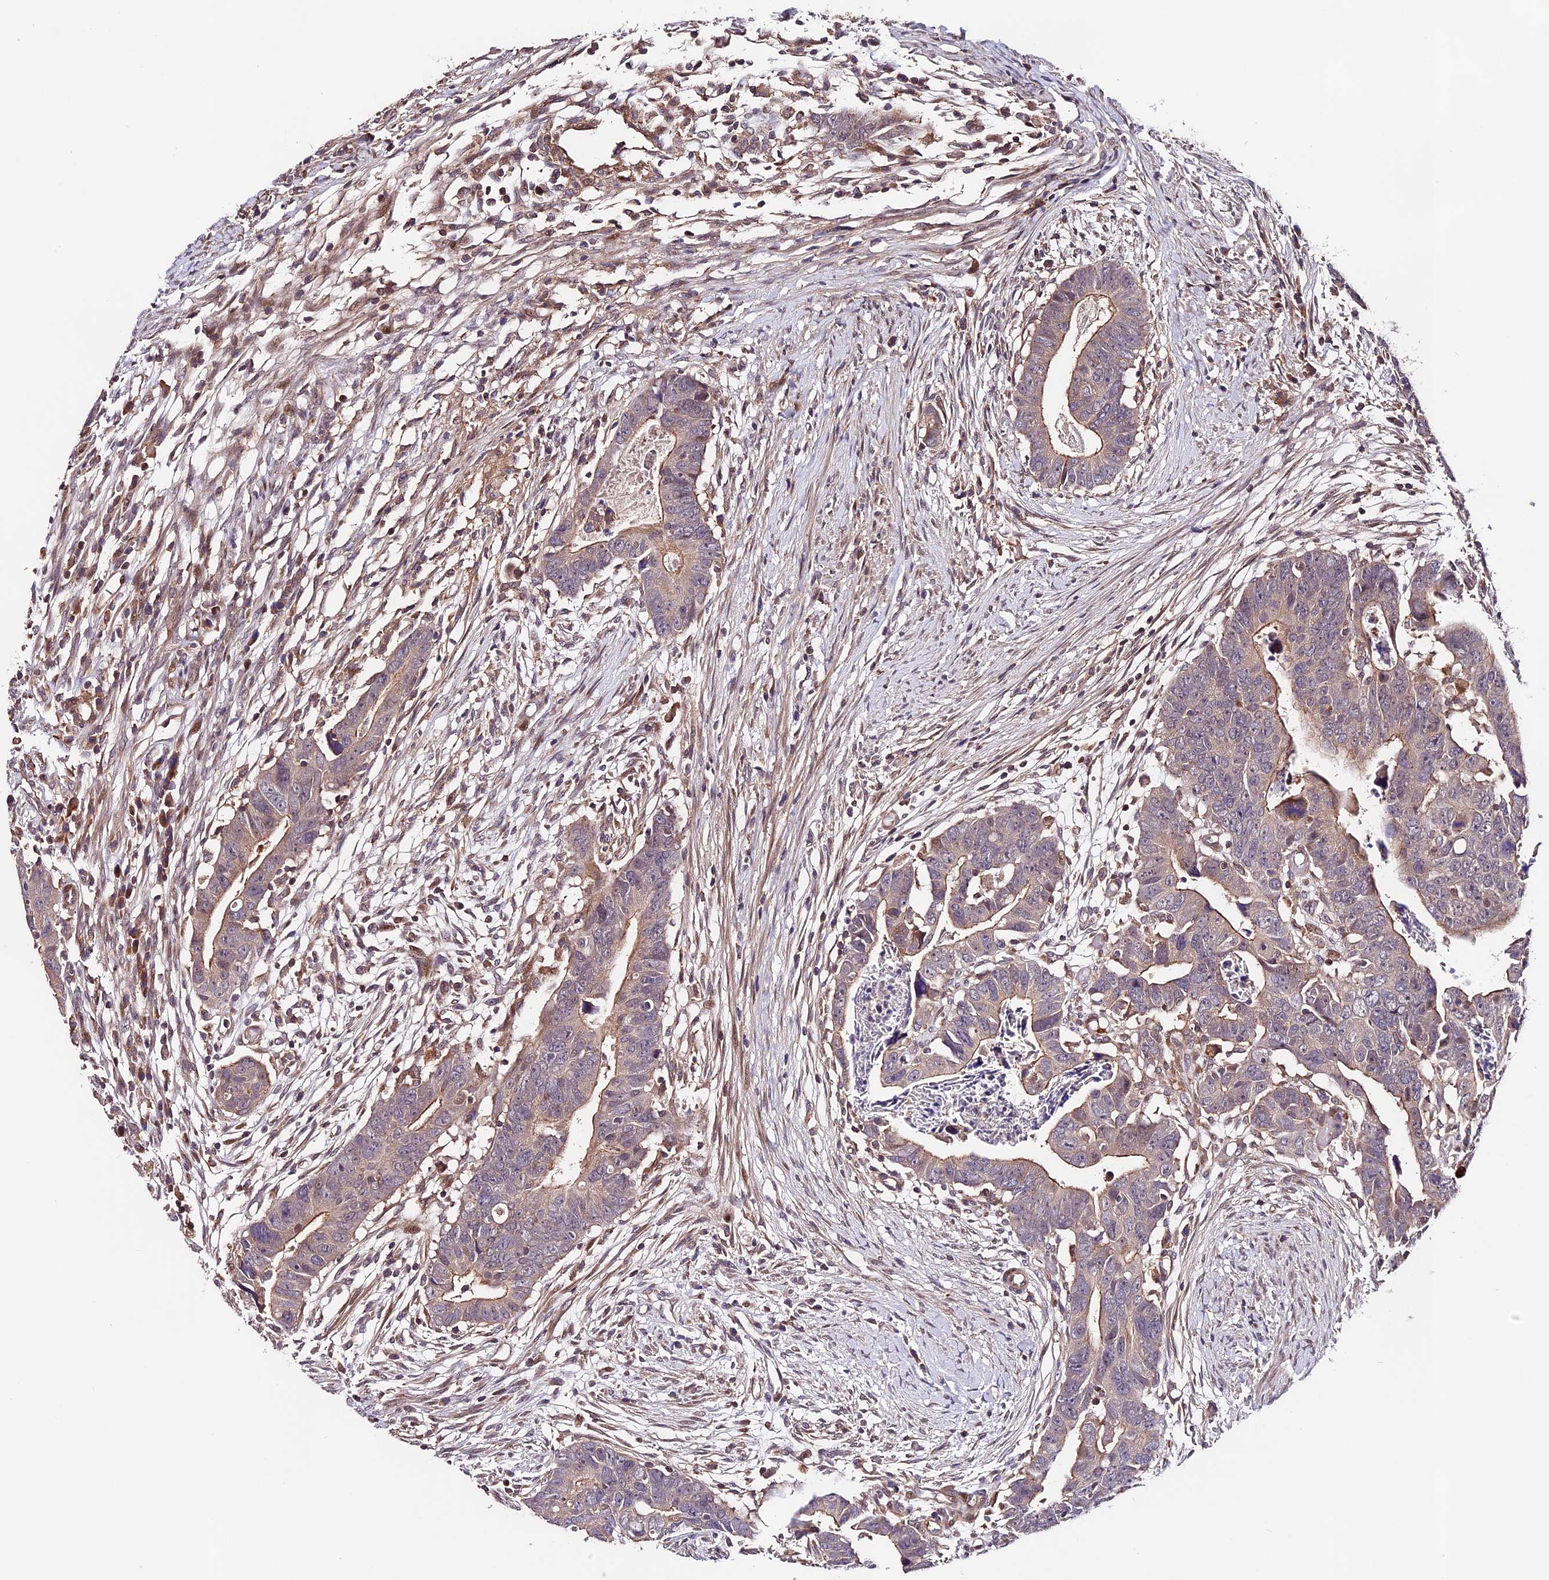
{"staining": {"intensity": "weak", "quantity": "25%-75%", "location": "cytoplasmic/membranous"}, "tissue": "colorectal cancer", "cell_type": "Tumor cells", "image_type": "cancer", "snomed": [{"axis": "morphology", "description": "Adenocarcinoma, NOS"}, {"axis": "topography", "description": "Rectum"}], "caption": "Immunohistochemistry micrograph of human colorectal cancer stained for a protein (brown), which exhibits low levels of weak cytoplasmic/membranous expression in approximately 25%-75% of tumor cells.", "gene": "CACNA1H", "patient": {"sex": "female", "age": 65}}